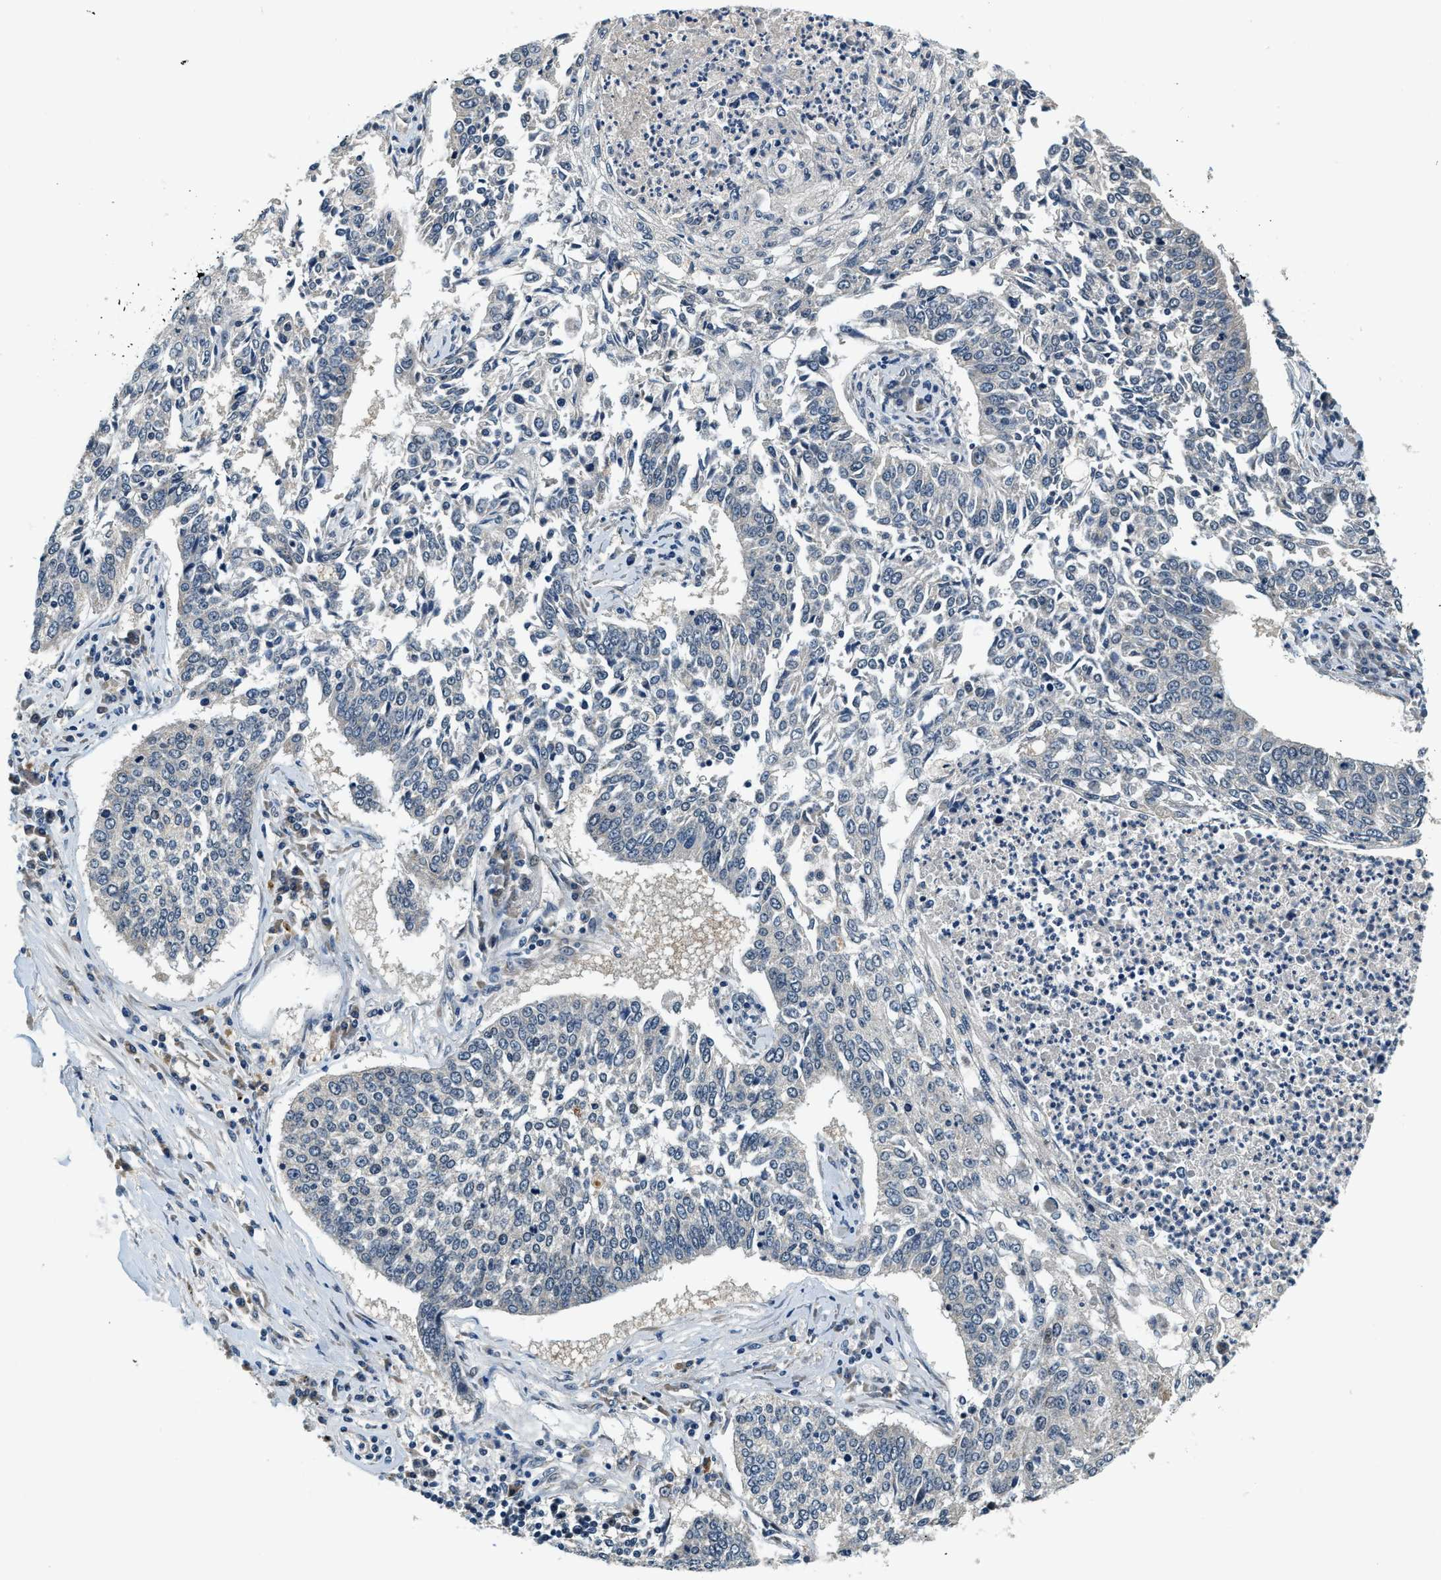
{"staining": {"intensity": "negative", "quantity": "none", "location": "none"}, "tissue": "lung cancer", "cell_type": "Tumor cells", "image_type": "cancer", "snomed": [{"axis": "morphology", "description": "Normal tissue, NOS"}, {"axis": "morphology", "description": "Squamous cell carcinoma, NOS"}, {"axis": "topography", "description": "Cartilage tissue"}, {"axis": "topography", "description": "Bronchus"}, {"axis": "topography", "description": "Lung"}], "caption": "A micrograph of squamous cell carcinoma (lung) stained for a protein reveals no brown staining in tumor cells. (Immunohistochemistry (ihc), brightfield microscopy, high magnification).", "gene": "YAE1", "patient": {"sex": "female", "age": 49}}